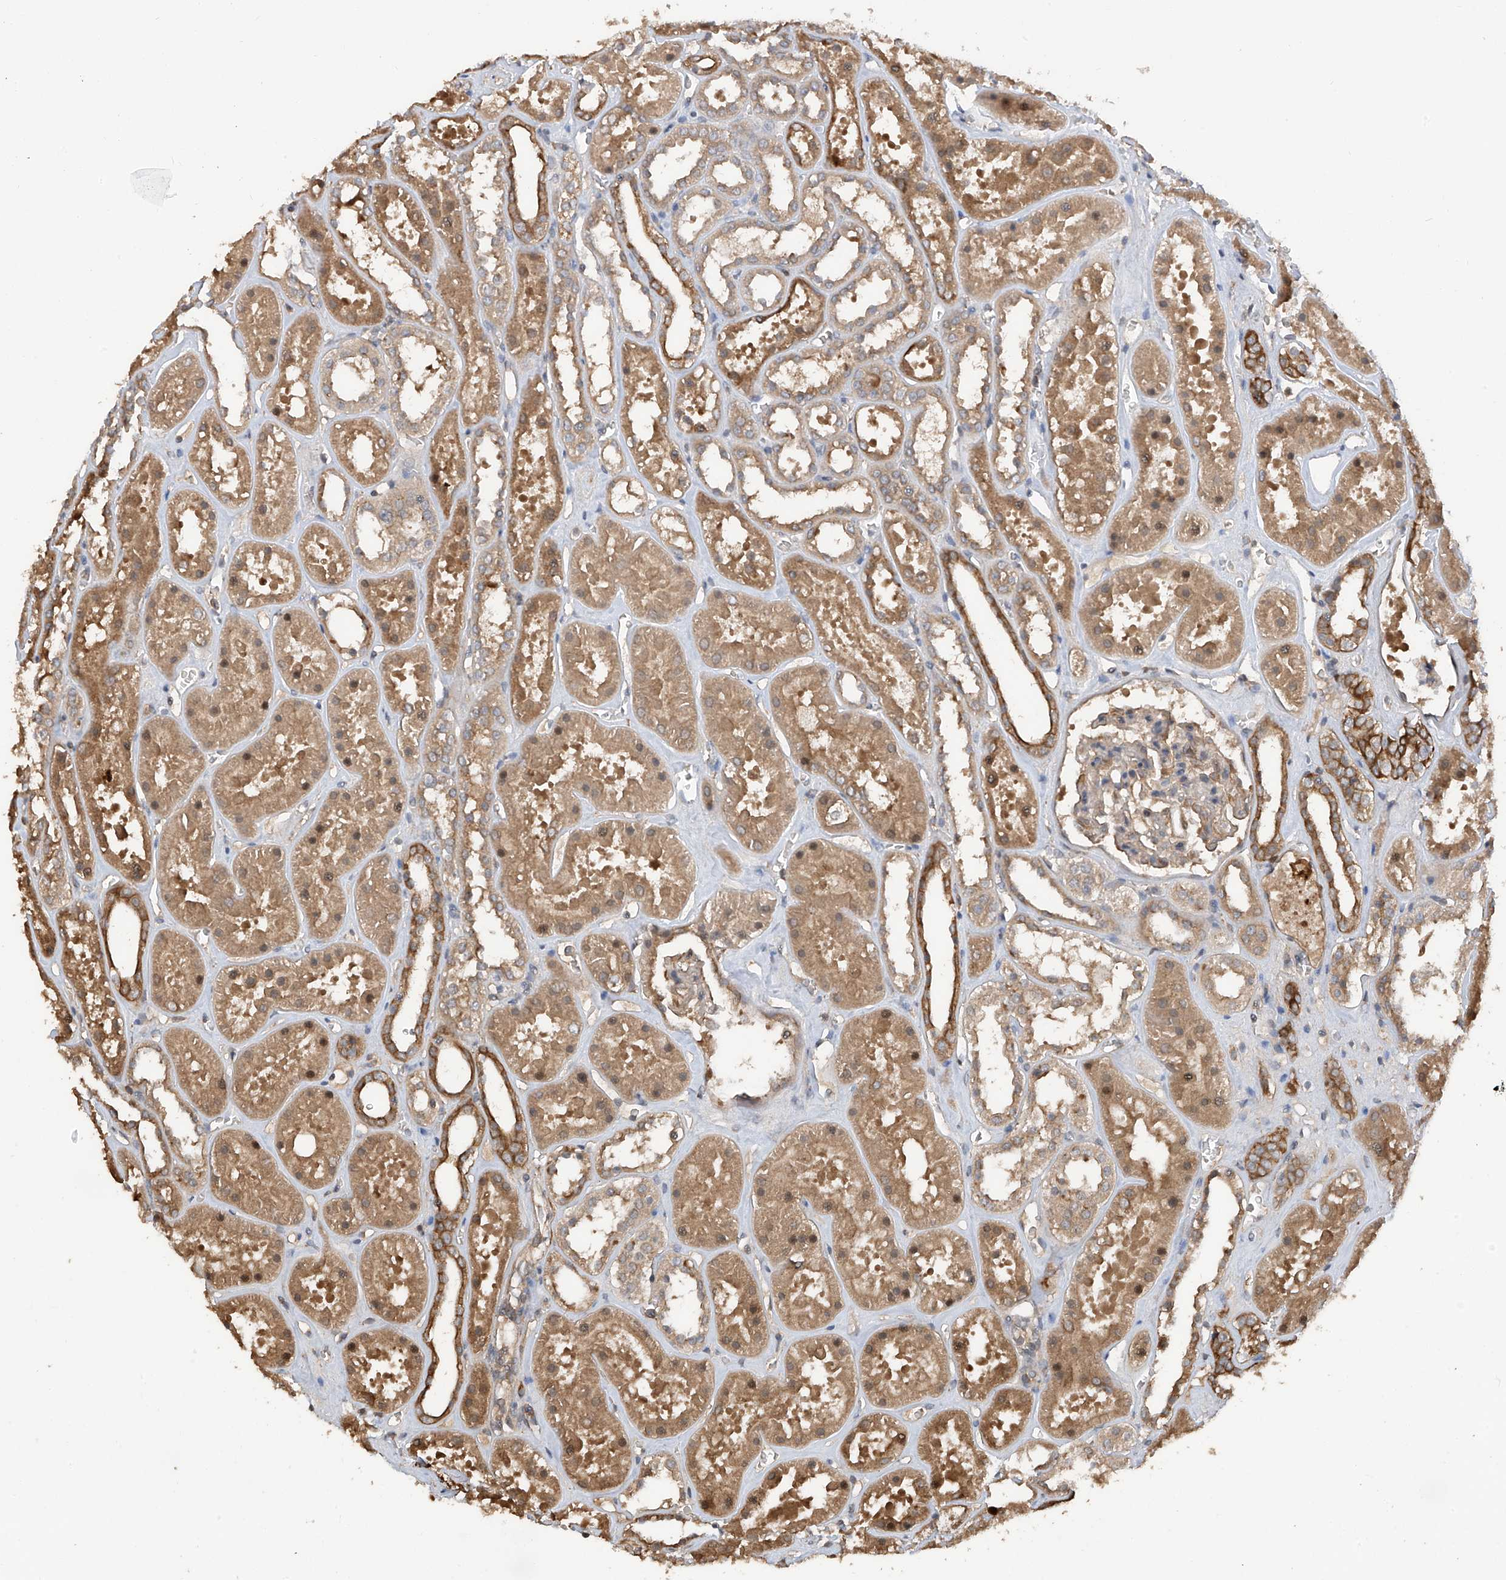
{"staining": {"intensity": "weak", "quantity": "<25%", "location": "cytoplasmic/membranous"}, "tissue": "kidney", "cell_type": "Cells in glomeruli", "image_type": "normal", "snomed": [{"axis": "morphology", "description": "Normal tissue, NOS"}, {"axis": "topography", "description": "Kidney"}], "caption": "Cells in glomeruli show no significant staining in normal kidney. The staining is performed using DAB (3,3'-diaminobenzidine) brown chromogen with nuclei counter-stained in using hematoxylin.", "gene": "RPAIN", "patient": {"sex": "female", "age": 41}}